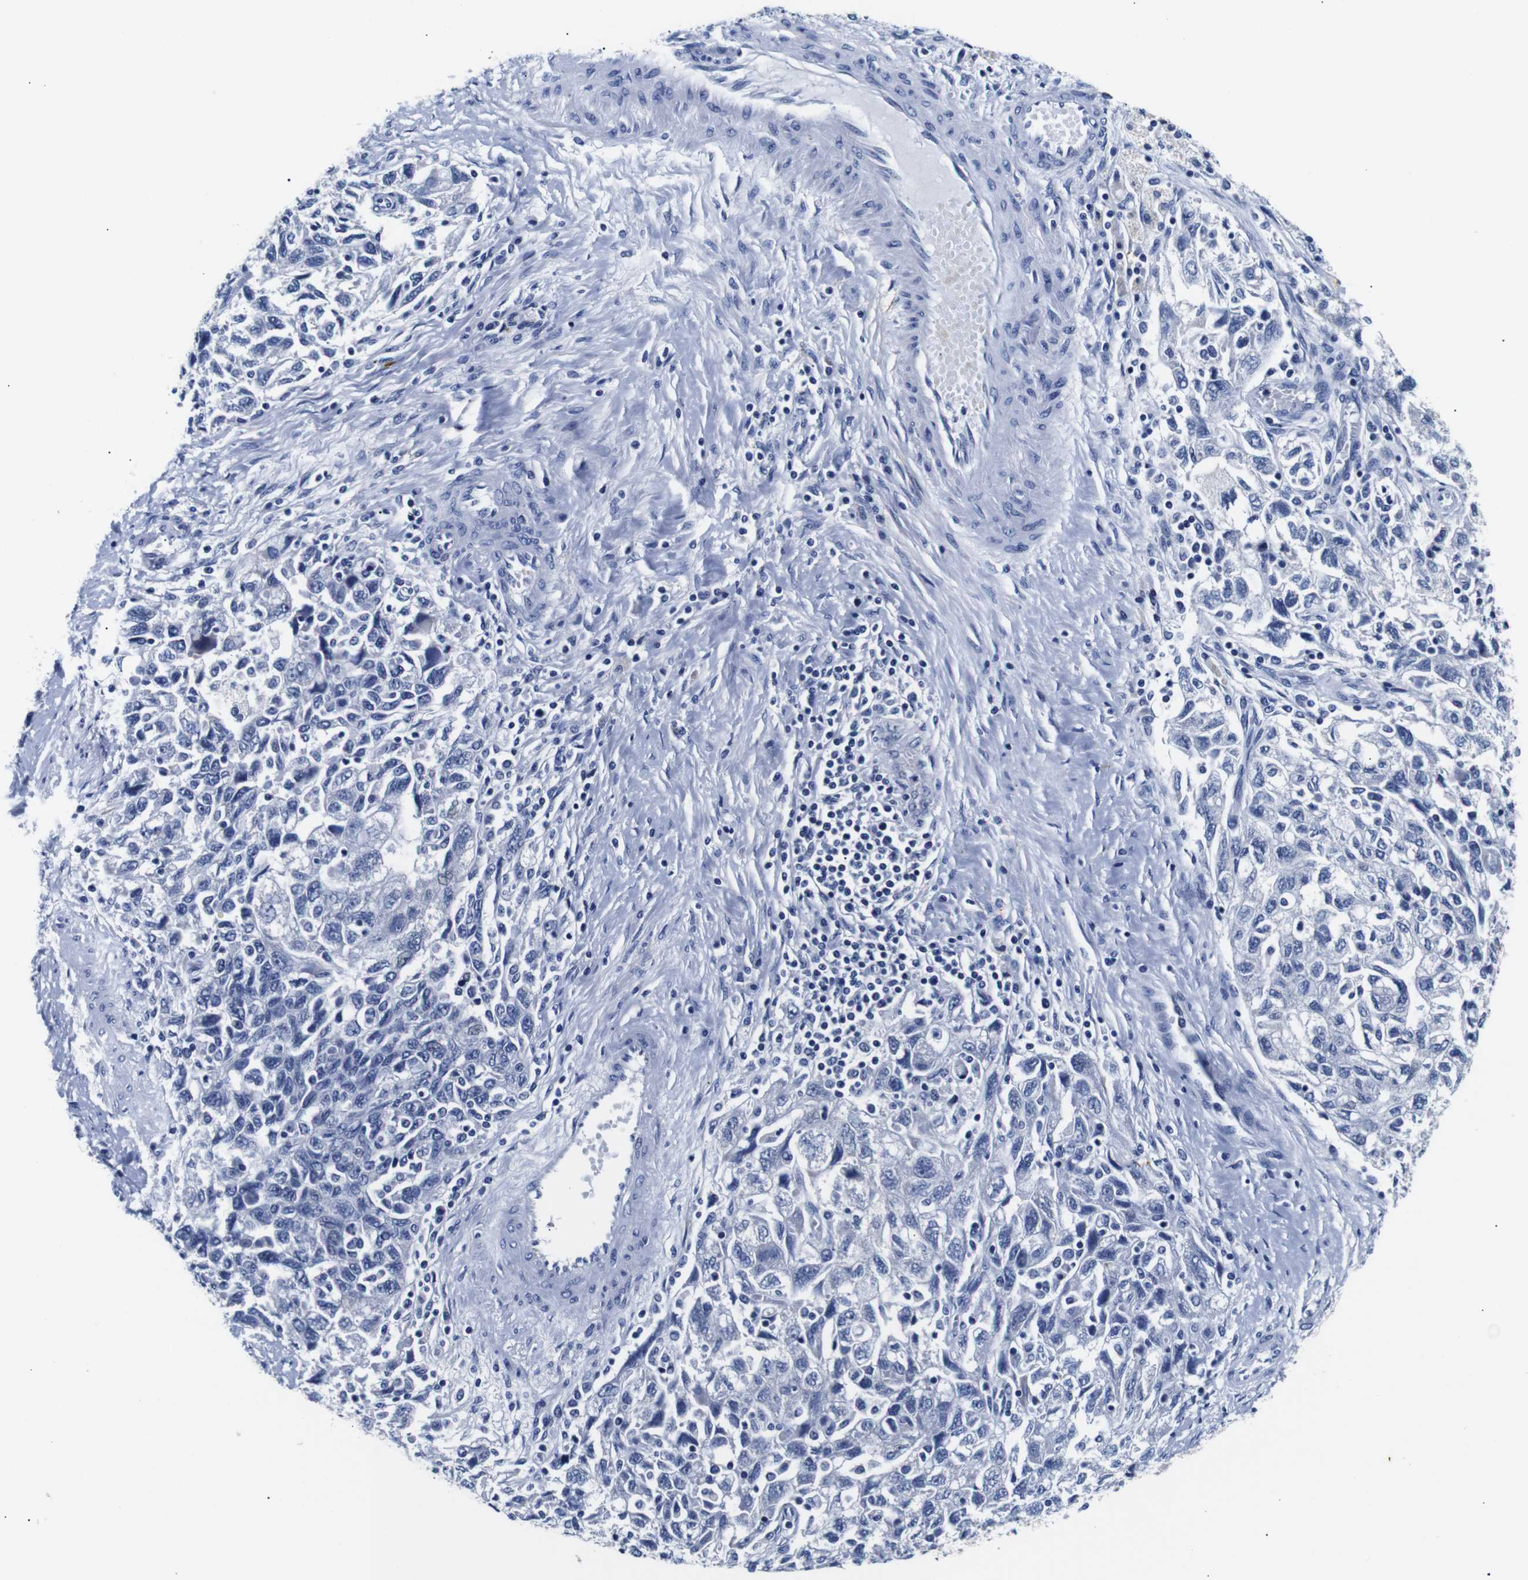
{"staining": {"intensity": "negative", "quantity": "none", "location": "none"}, "tissue": "ovarian cancer", "cell_type": "Tumor cells", "image_type": "cancer", "snomed": [{"axis": "morphology", "description": "Carcinoma, NOS"}, {"axis": "morphology", "description": "Cystadenocarcinoma, serous, NOS"}, {"axis": "topography", "description": "Ovary"}], "caption": "High magnification brightfield microscopy of ovarian cancer stained with DAB (3,3'-diaminobenzidine) (brown) and counterstained with hematoxylin (blue): tumor cells show no significant positivity. Brightfield microscopy of IHC stained with DAB (brown) and hematoxylin (blue), captured at high magnification.", "gene": "GAP43", "patient": {"sex": "female", "age": 69}}